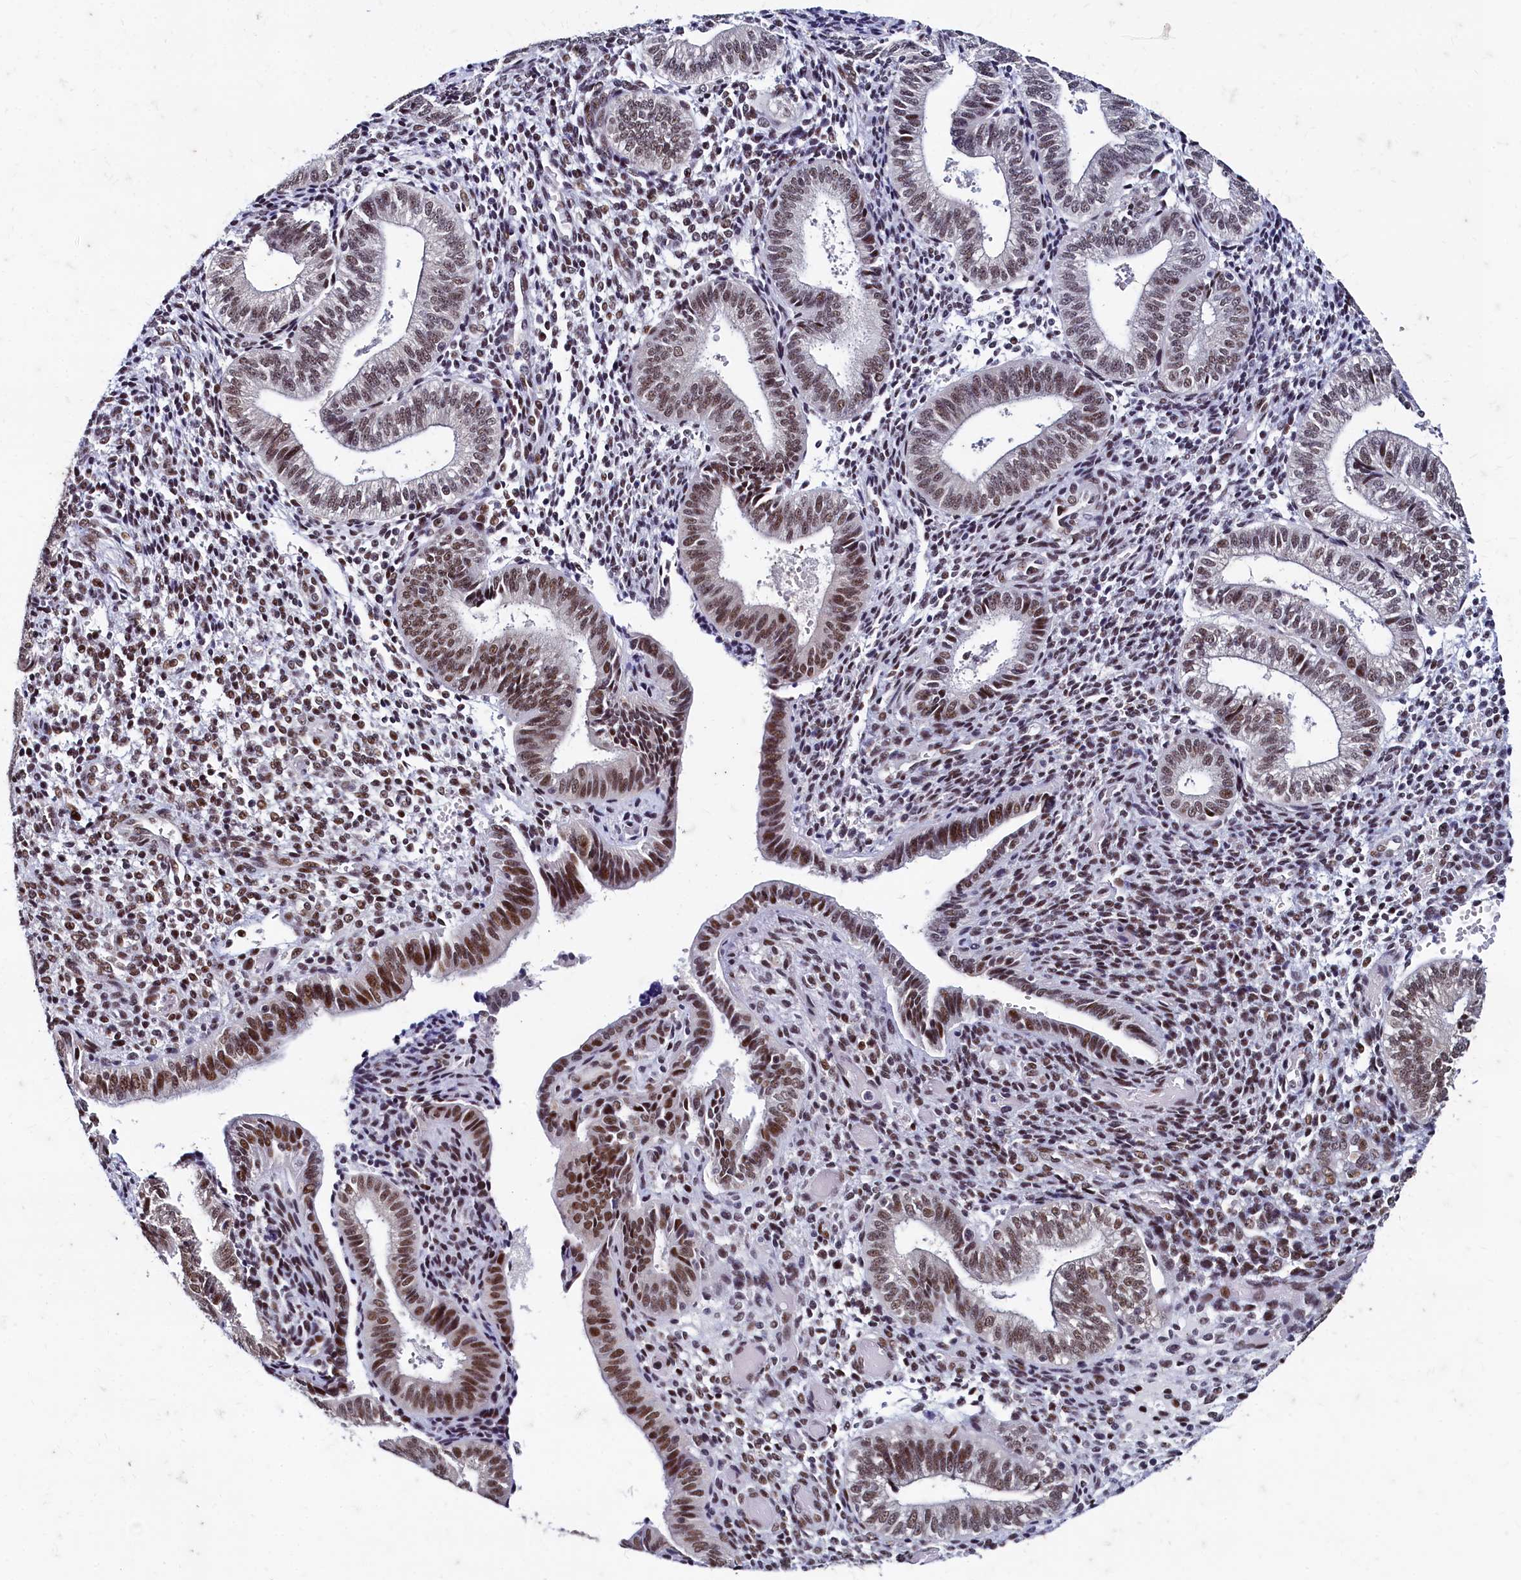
{"staining": {"intensity": "moderate", "quantity": ">75%", "location": "nuclear"}, "tissue": "endometrium", "cell_type": "Cells in endometrial stroma", "image_type": "normal", "snomed": [{"axis": "morphology", "description": "Normal tissue, NOS"}, {"axis": "topography", "description": "Endometrium"}], "caption": "Immunohistochemistry of unremarkable endometrium displays medium levels of moderate nuclear expression in approximately >75% of cells in endometrial stroma.", "gene": "CPSF7", "patient": {"sex": "female", "age": 34}}